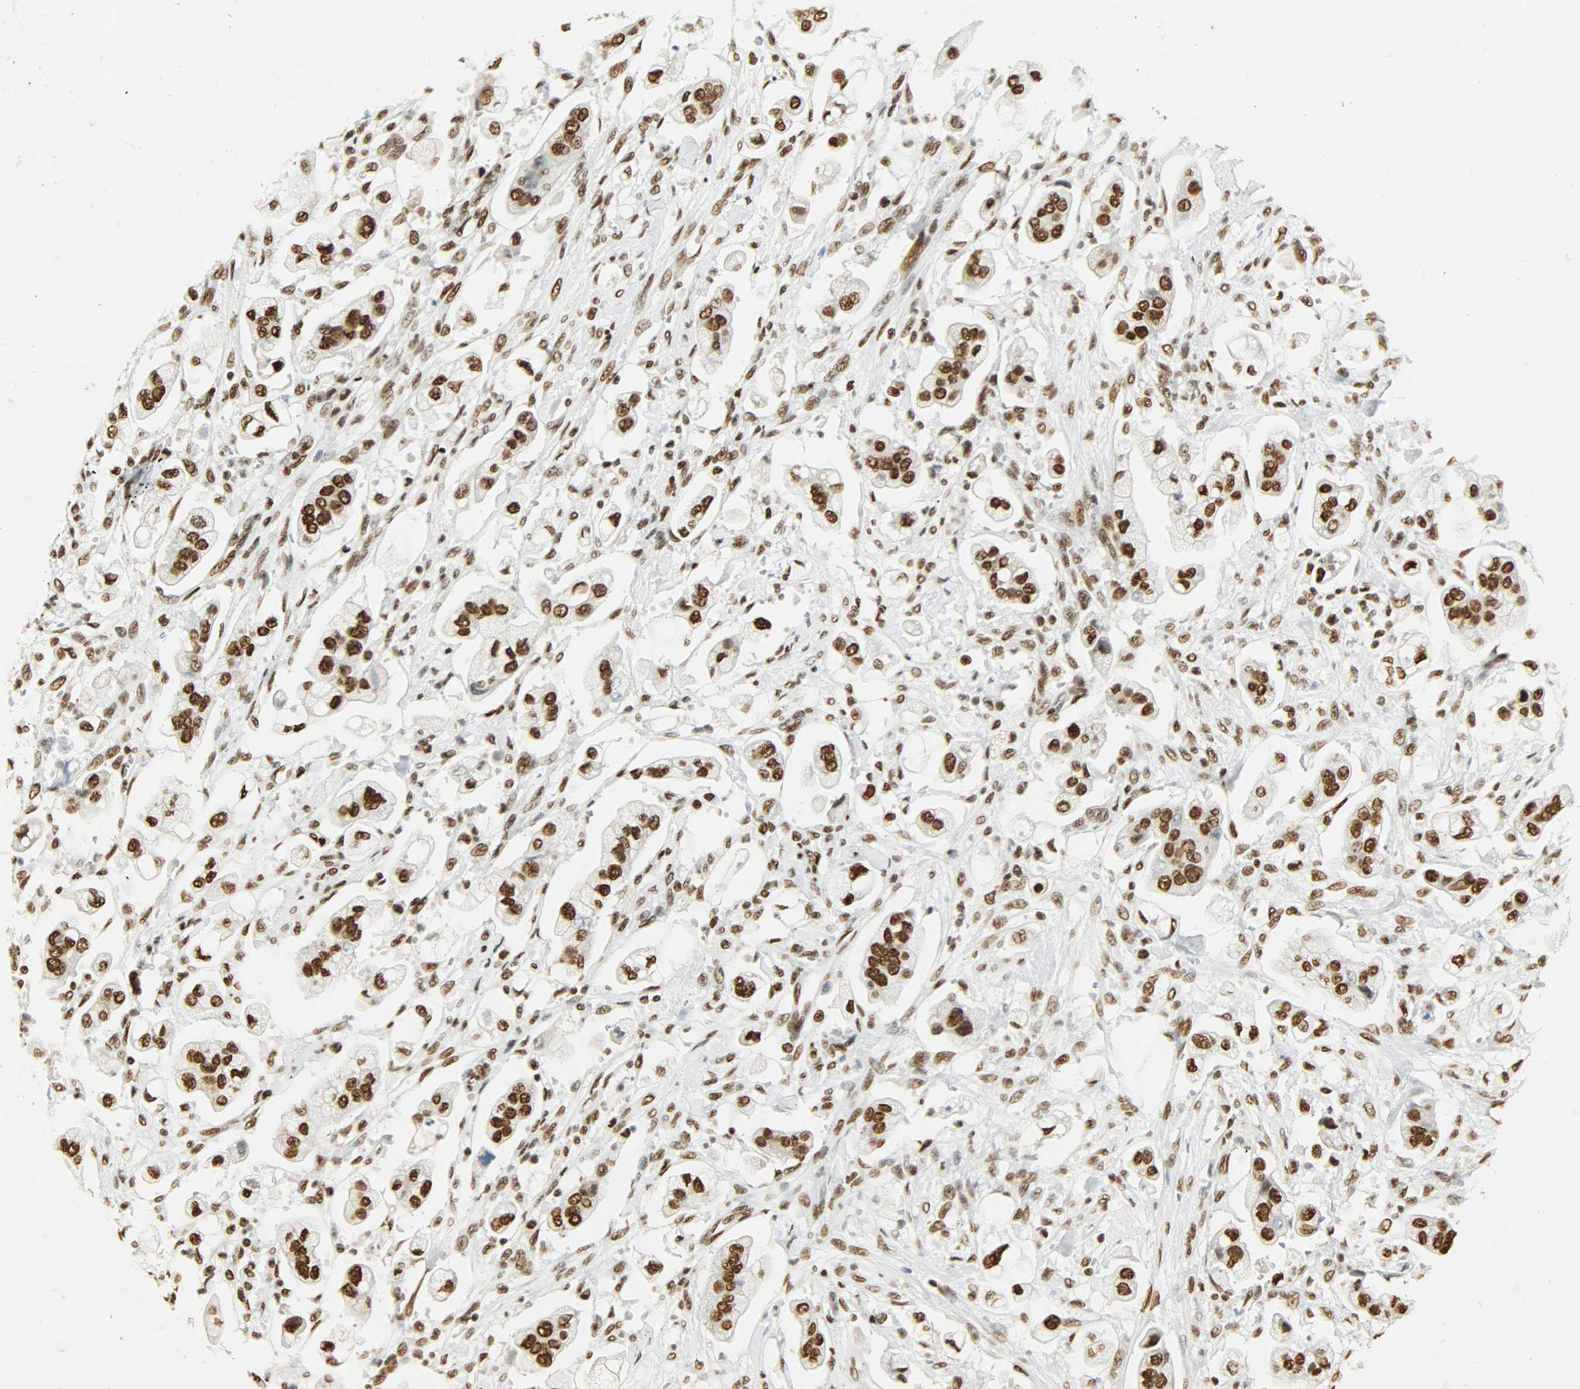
{"staining": {"intensity": "strong", "quantity": ">75%", "location": "nuclear"}, "tissue": "stomach cancer", "cell_type": "Tumor cells", "image_type": "cancer", "snomed": [{"axis": "morphology", "description": "Adenocarcinoma, NOS"}, {"axis": "topography", "description": "Stomach"}], "caption": "Immunohistochemistry (IHC) micrograph of neoplastic tissue: adenocarcinoma (stomach) stained using IHC exhibits high levels of strong protein expression localized specifically in the nuclear of tumor cells, appearing as a nuclear brown color.", "gene": "KHDRBS1", "patient": {"sex": "male", "age": 62}}